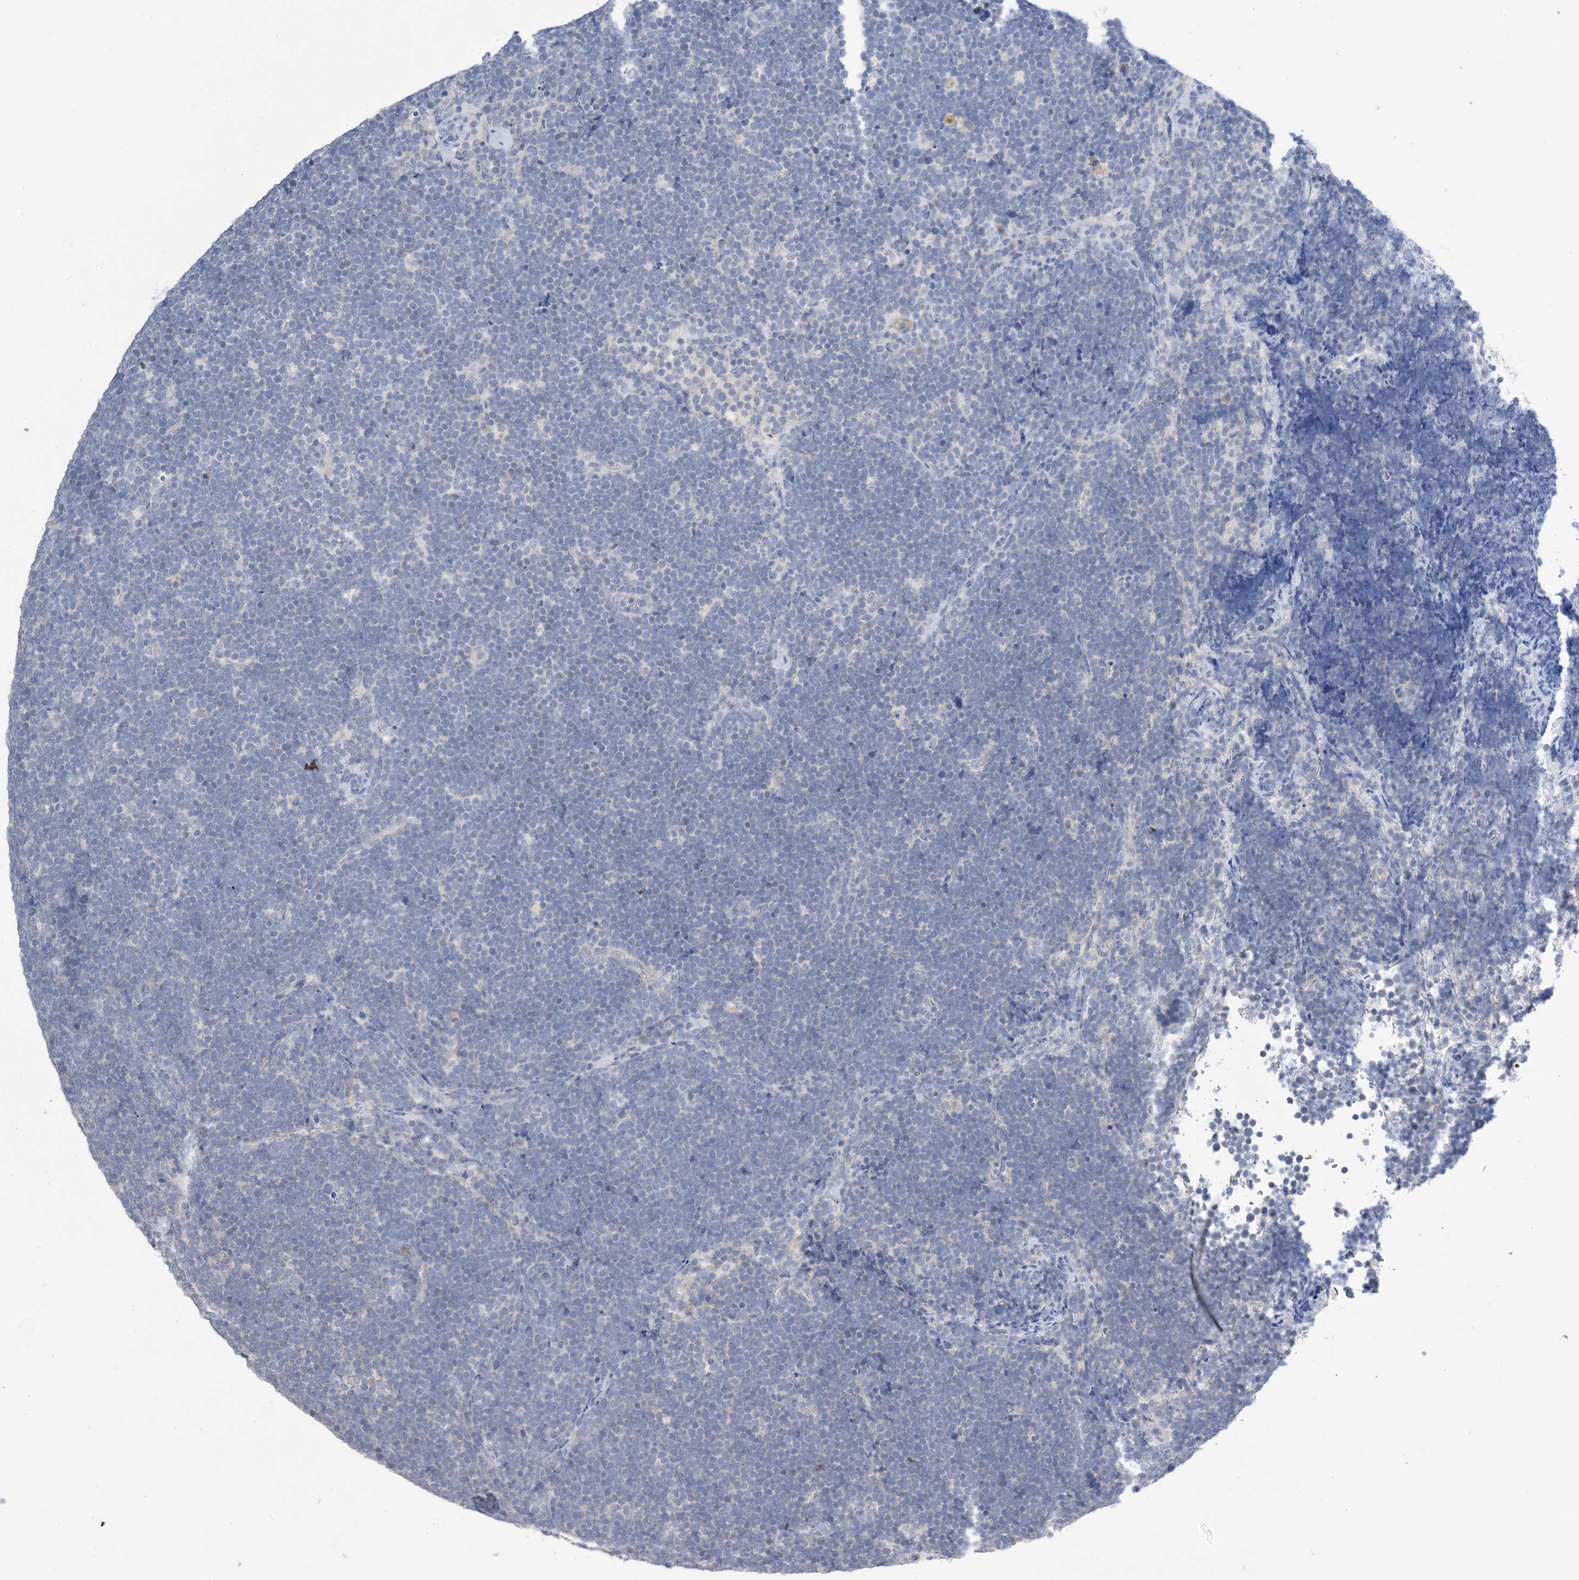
{"staining": {"intensity": "negative", "quantity": "none", "location": "none"}, "tissue": "lymphoma", "cell_type": "Tumor cells", "image_type": "cancer", "snomed": [{"axis": "morphology", "description": "Malignant lymphoma, non-Hodgkin's type, High grade"}, {"axis": "topography", "description": "Lymph node"}], "caption": "A photomicrograph of human high-grade malignant lymphoma, non-Hodgkin's type is negative for staining in tumor cells. The staining is performed using DAB (3,3'-diaminobenzidine) brown chromogen with nuclei counter-stained in using hematoxylin.", "gene": "KPRP", "patient": {"sex": "male", "age": 13}}